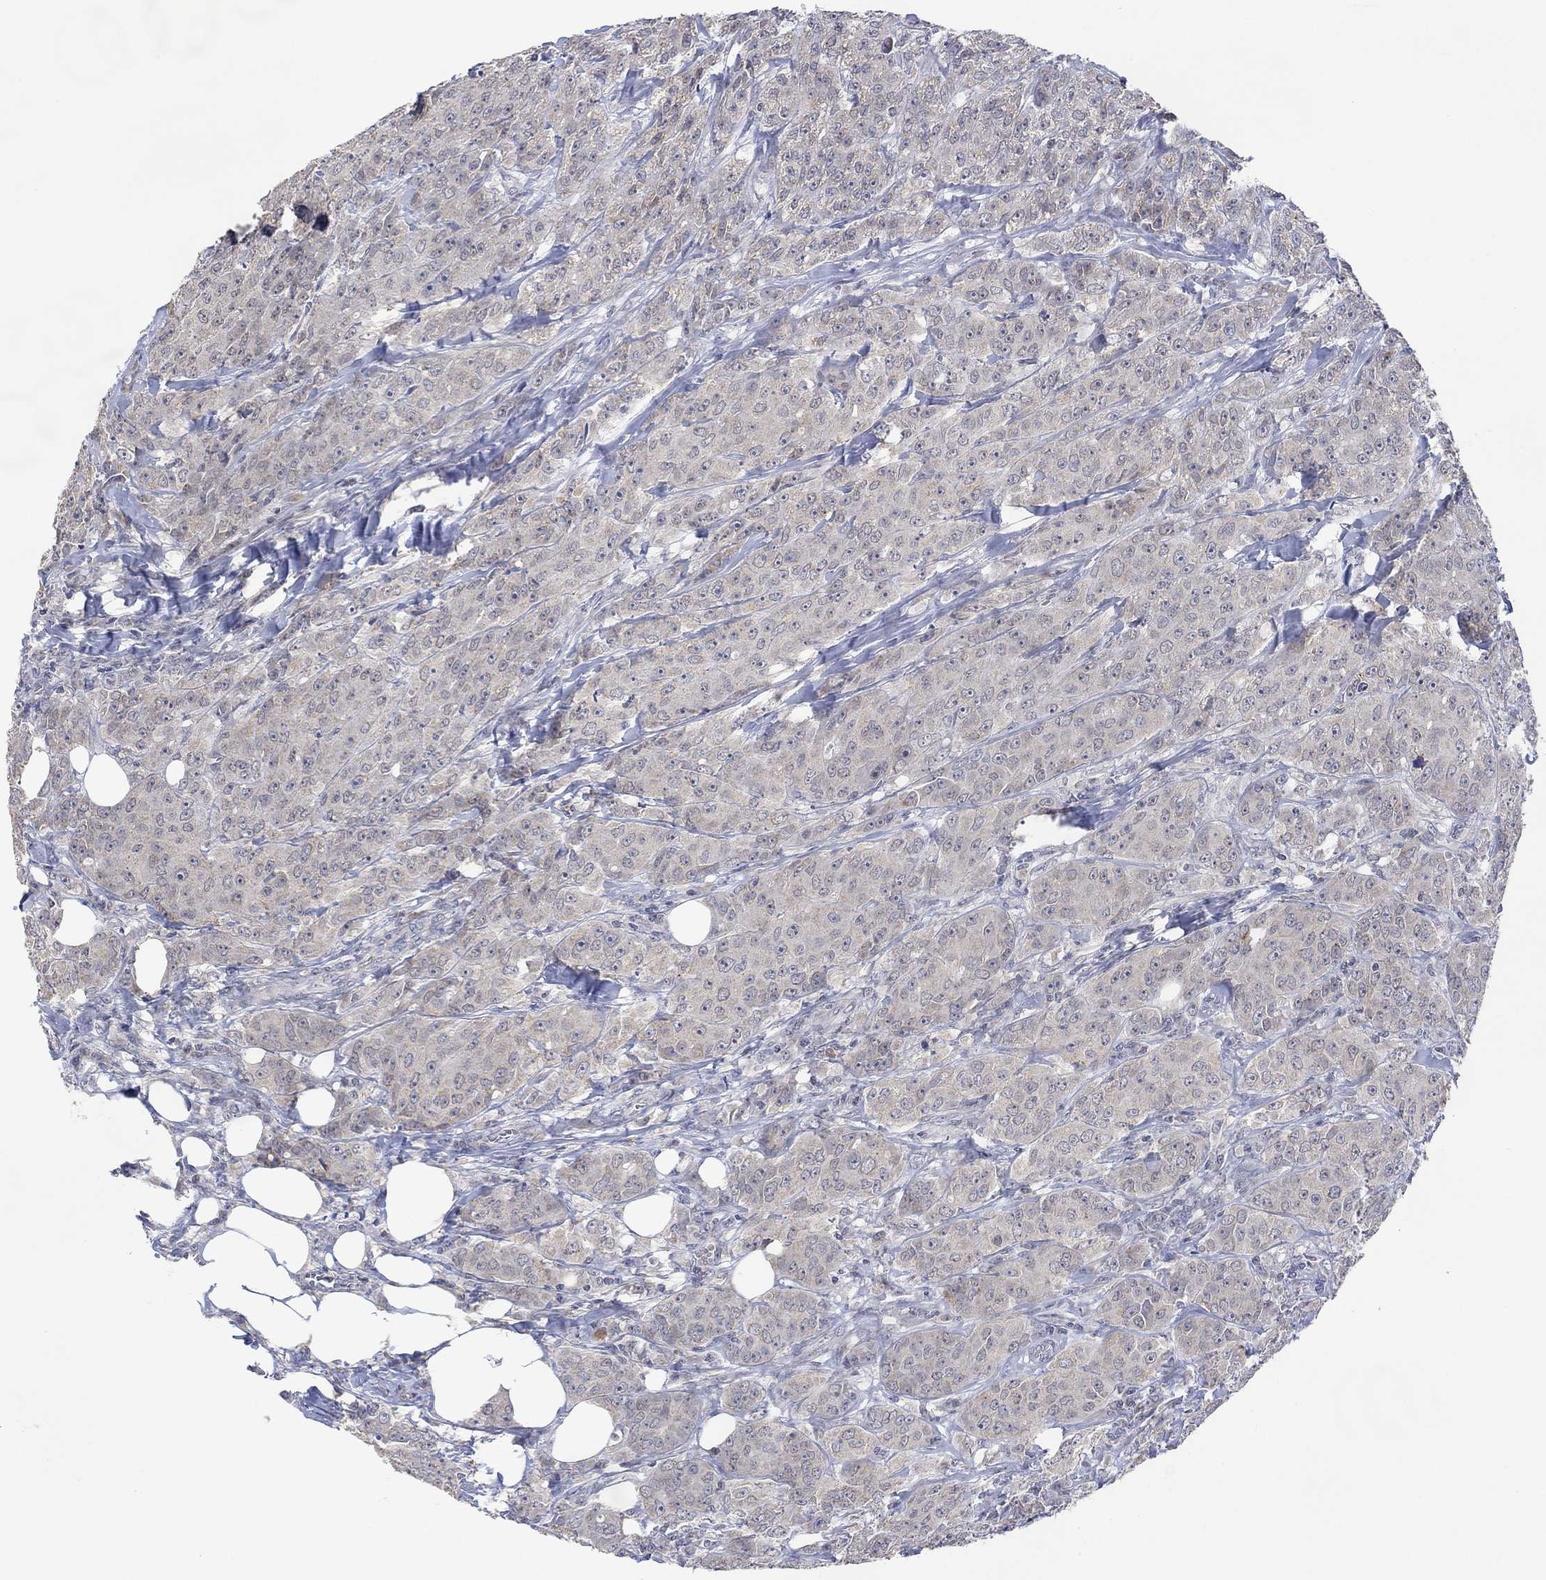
{"staining": {"intensity": "negative", "quantity": "none", "location": "none"}, "tissue": "breast cancer", "cell_type": "Tumor cells", "image_type": "cancer", "snomed": [{"axis": "morphology", "description": "Duct carcinoma"}, {"axis": "topography", "description": "Breast"}], "caption": "Micrograph shows no protein expression in tumor cells of breast cancer (intraductal carcinoma) tissue.", "gene": "SLC48A1", "patient": {"sex": "female", "age": 43}}